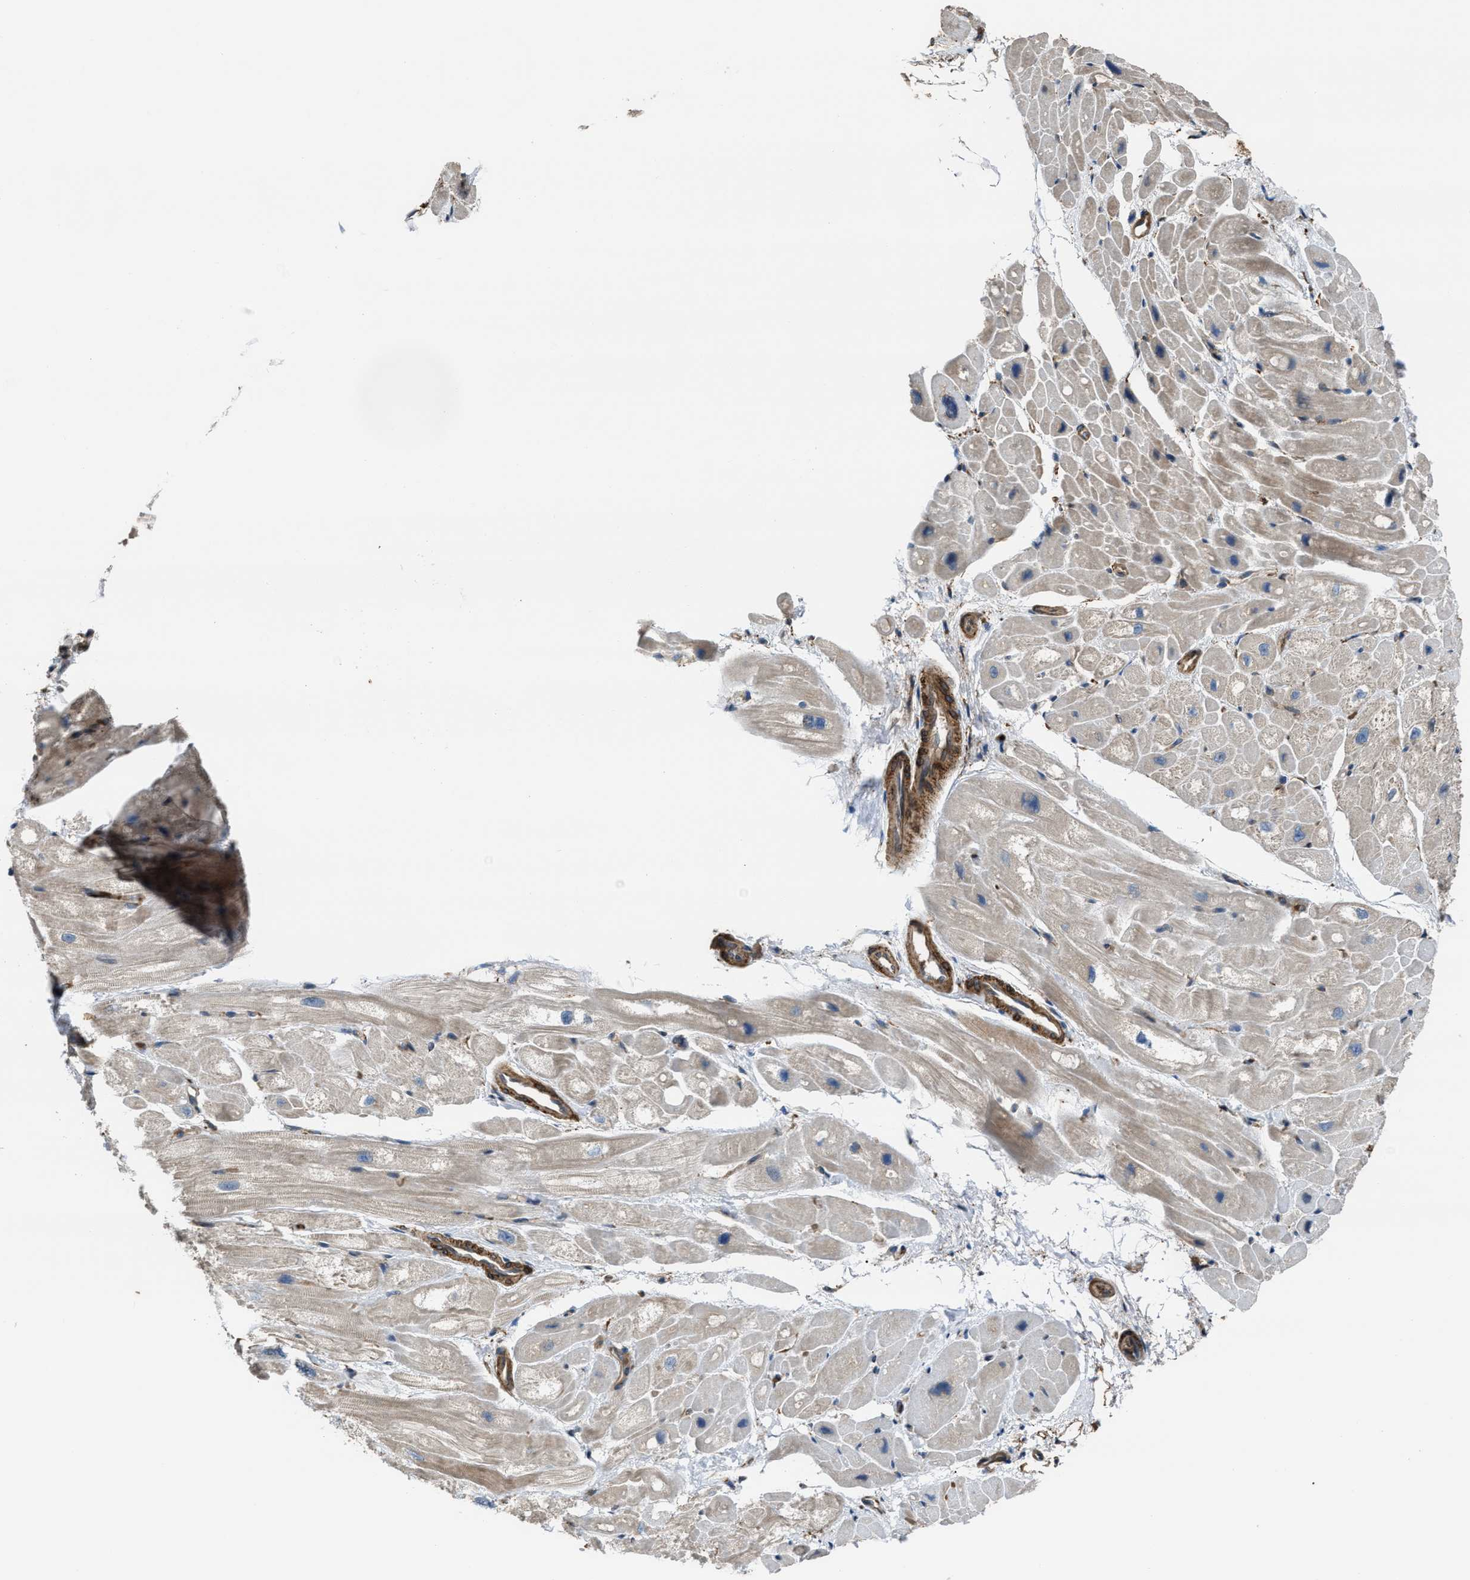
{"staining": {"intensity": "negative", "quantity": "none", "location": "none"}, "tissue": "heart muscle", "cell_type": "Cardiomyocytes", "image_type": "normal", "snomed": [{"axis": "morphology", "description": "Normal tissue, NOS"}, {"axis": "topography", "description": "Heart"}], "caption": "The IHC micrograph has no significant staining in cardiomyocytes of heart muscle.", "gene": "SELENOM", "patient": {"sex": "male", "age": 49}}